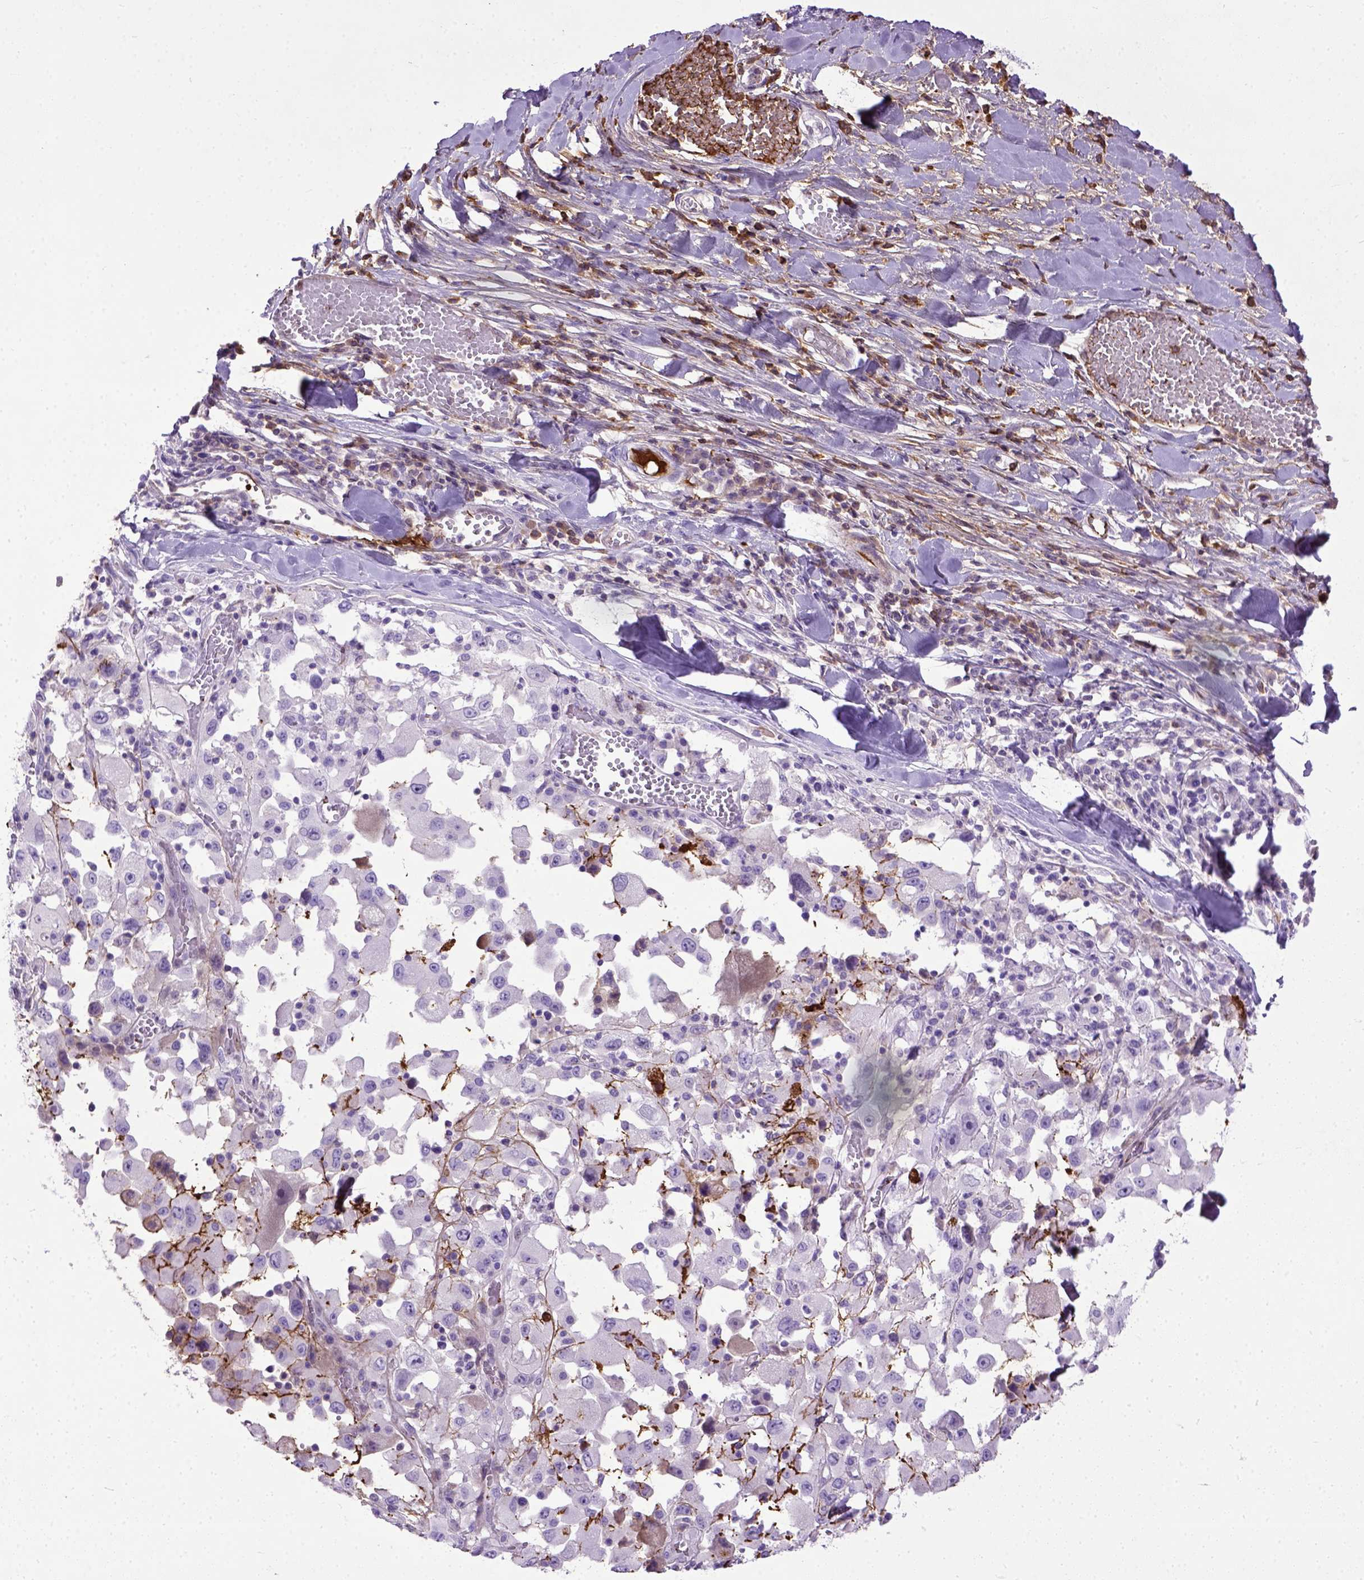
{"staining": {"intensity": "negative", "quantity": "none", "location": "none"}, "tissue": "melanoma", "cell_type": "Tumor cells", "image_type": "cancer", "snomed": [{"axis": "morphology", "description": "Malignant melanoma, Metastatic site"}, {"axis": "topography", "description": "Lymph node"}], "caption": "IHC histopathology image of human melanoma stained for a protein (brown), which shows no staining in tumor cells.", "gene": "ADAMTS8", "patient": {"sex": "male", "age": 50}}